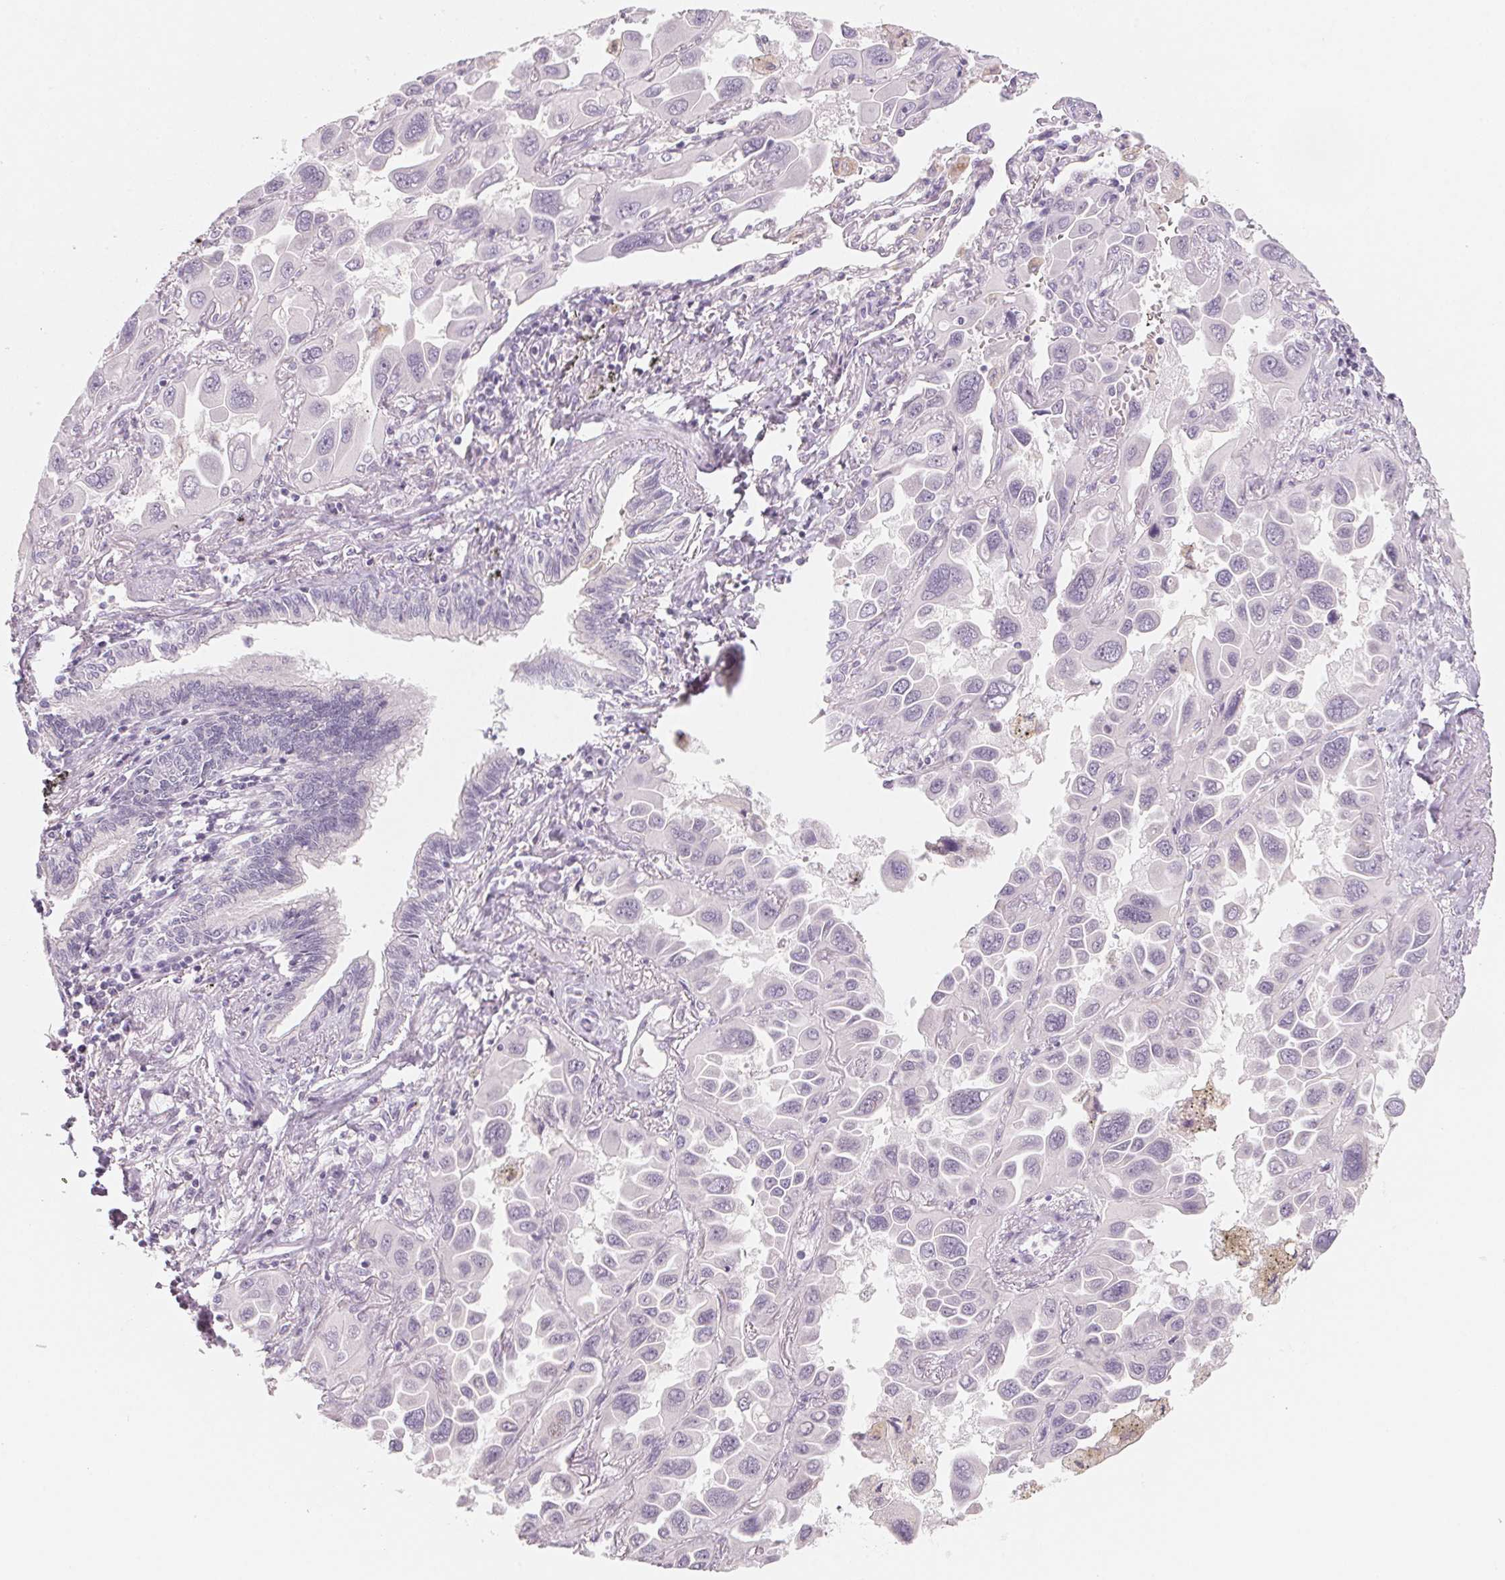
{"staining": {"intensity": "negative", "quantity": "none", "location": "none"}, "tissue": "lung cancer", "cell_type": "Tumor cells", "image_type": "cancer", "snomed": [{"axis": "morphology", "description": "Adenocarcinoma, NOS"}, {"axis": "topography", "description": "Lung"}], "caption": "The photomicrograph exhibits no staining of tumor cells in lung cancer (adenocarcinoma).", "gene": "ANKRD31", "patient": {"sex": "male", "age": 64}}